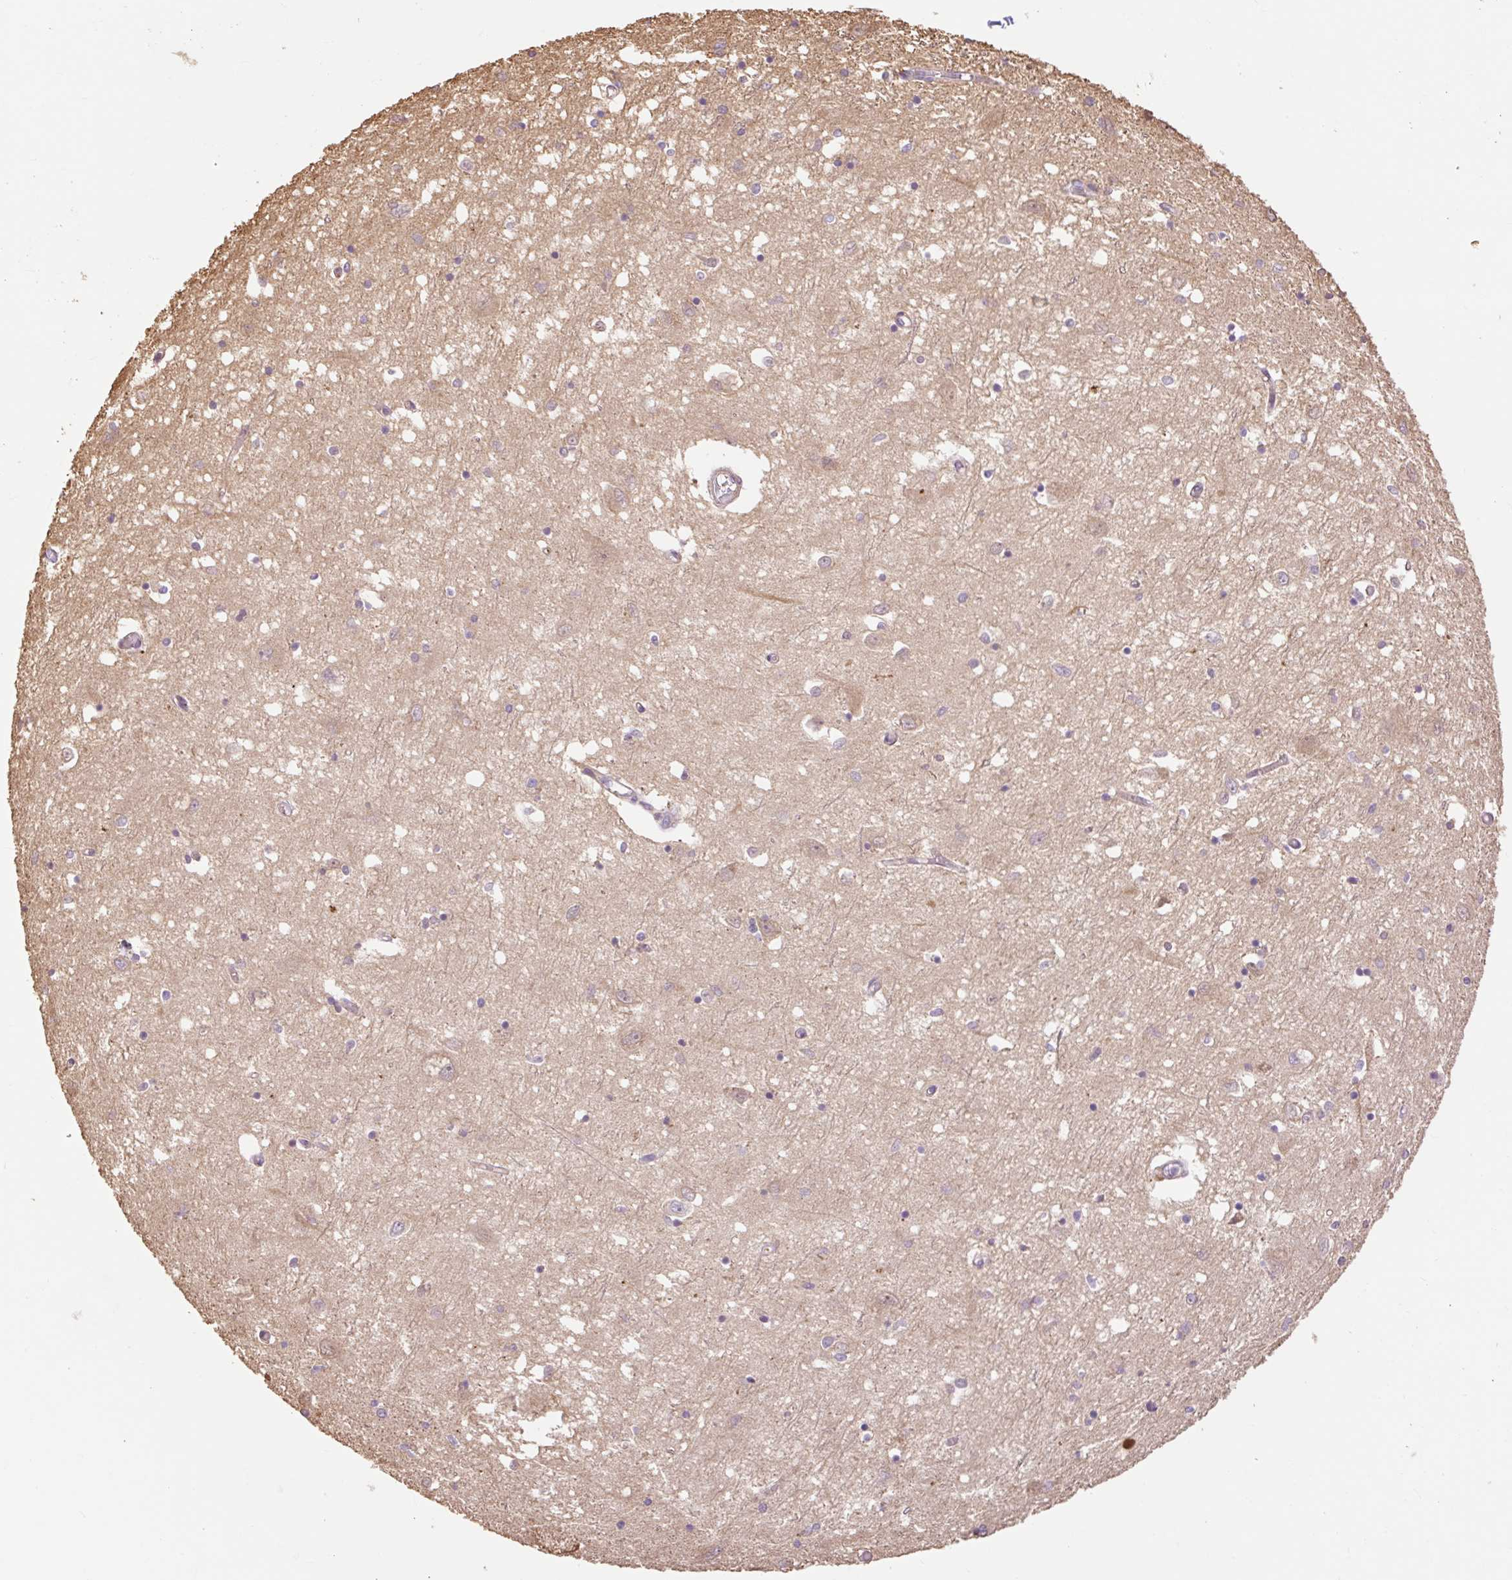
{"staining": {"intensity": "weak", "quantity": "<25%", "location": "cytoplasmic/membranous"}, "tissue": "caudate", "cell_type": "Glial cells", "image_type": "normal", "snomed": [{"axis": "morphology", "description": "Normal tissue, NOS"}, {"axis": "topography", "description": "Lateral ventricle wall"}], "caption": "Immunohistochemistry of benign human caudate reveals no expression in glial cells. Brightfield microscopy of immunohistochemistry stained with DAB (brown) and hematoxylin (blue), captured at high magnification.", "gene": "DESI1", "patient": {"sex": "male", "age": 70}}